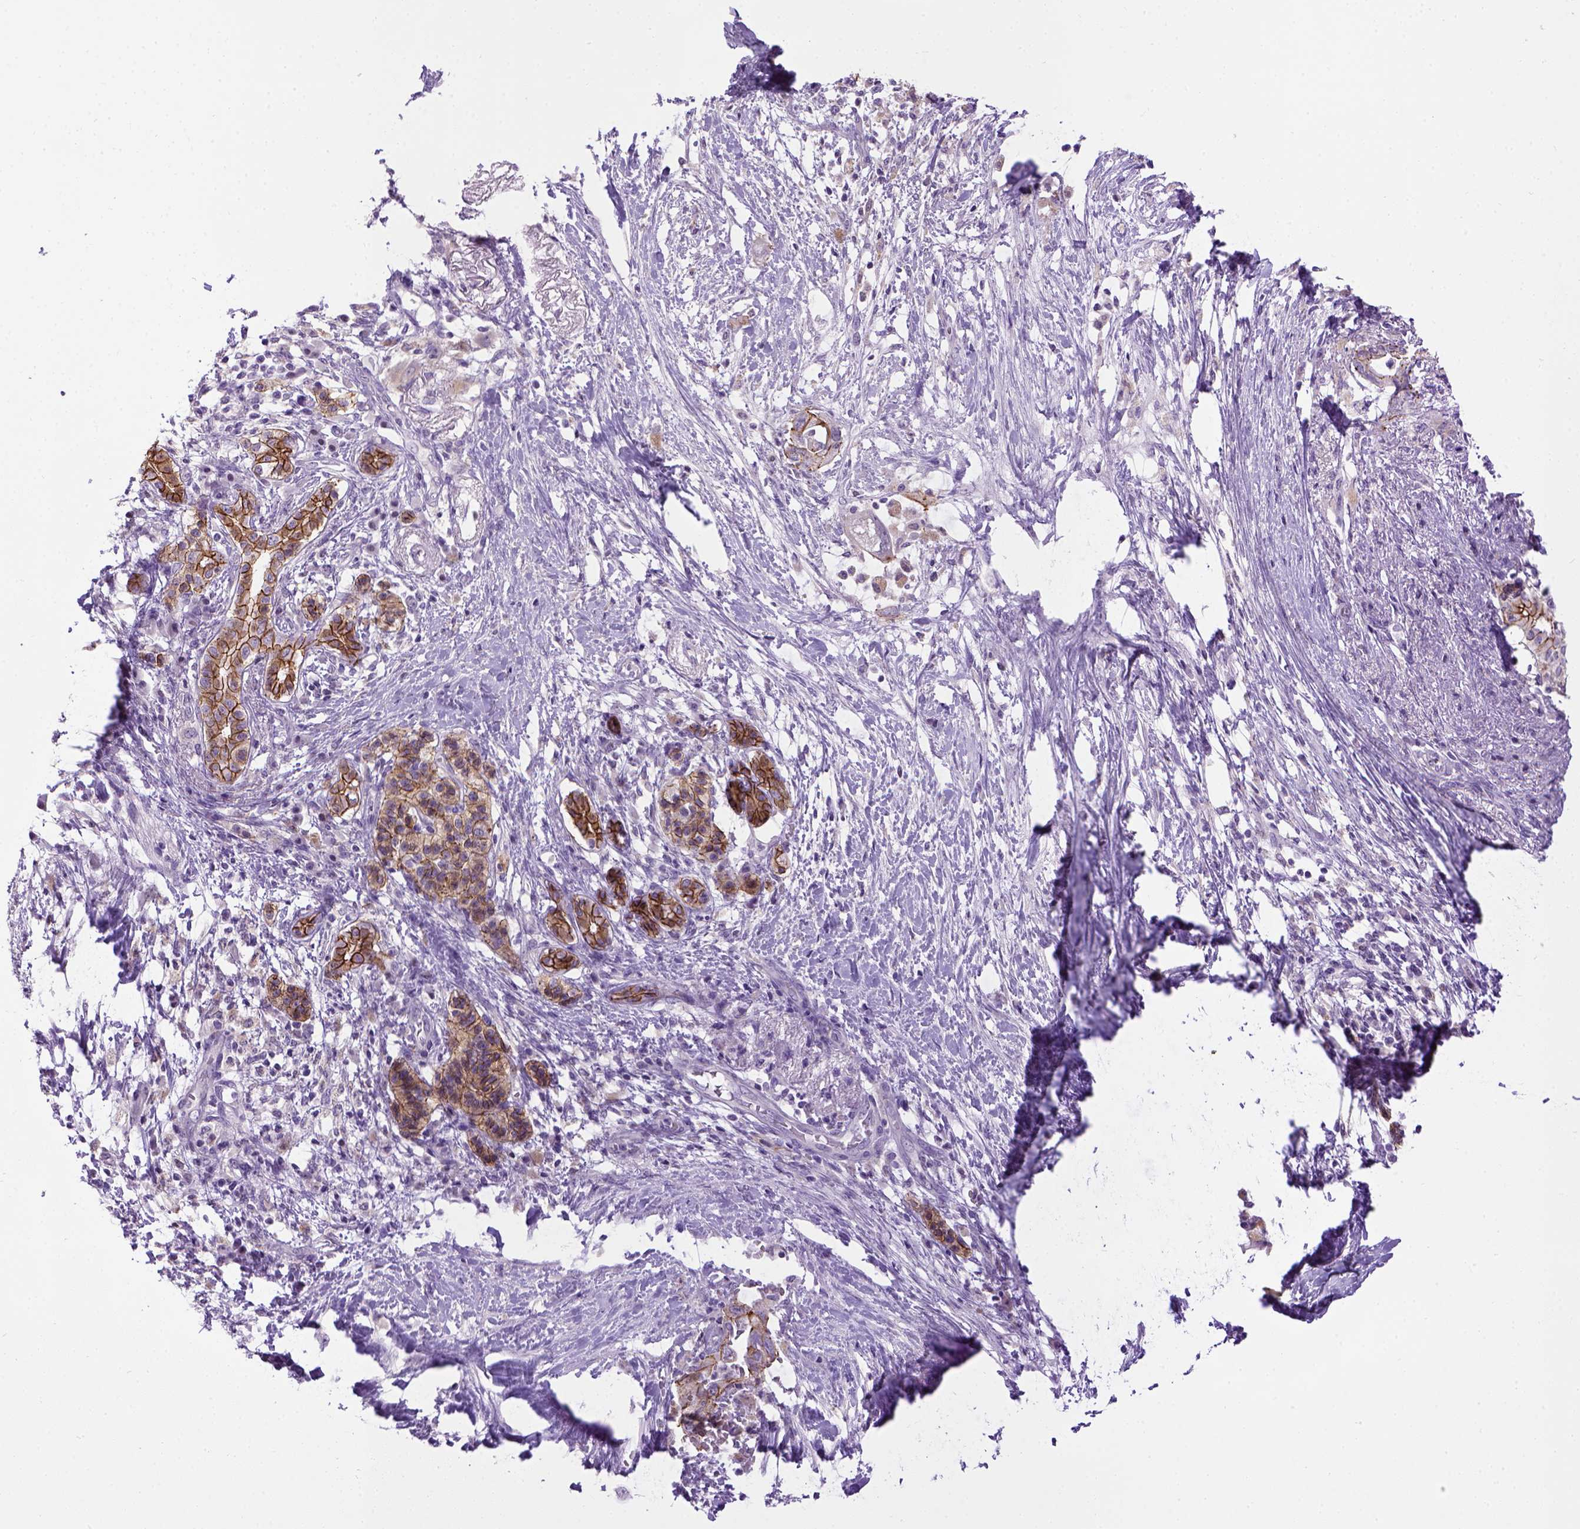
{"staining": {"intensity": "strong", "quantity": "25%-75%", "location": "cytoplasmic/membranous"}, "tissue": "pancreatic cancer", "cell_type": "Tumor cells", "image_type": "cancer", "snomed": [{"axis": "morphology", "description": "Adenocarcinoma, NOS"}, {"axis": "topography", "description": "Pancreas"}], "caption": "Approximately 25%-75% of tumor cells in human pancreatic adenocarcinoma display strong cytoplasmic/membranous protein positivity as visualized by brown immunohistochemical staining.", "gene": "CDH1", "patient": {"sex": "female", "age": 72}}